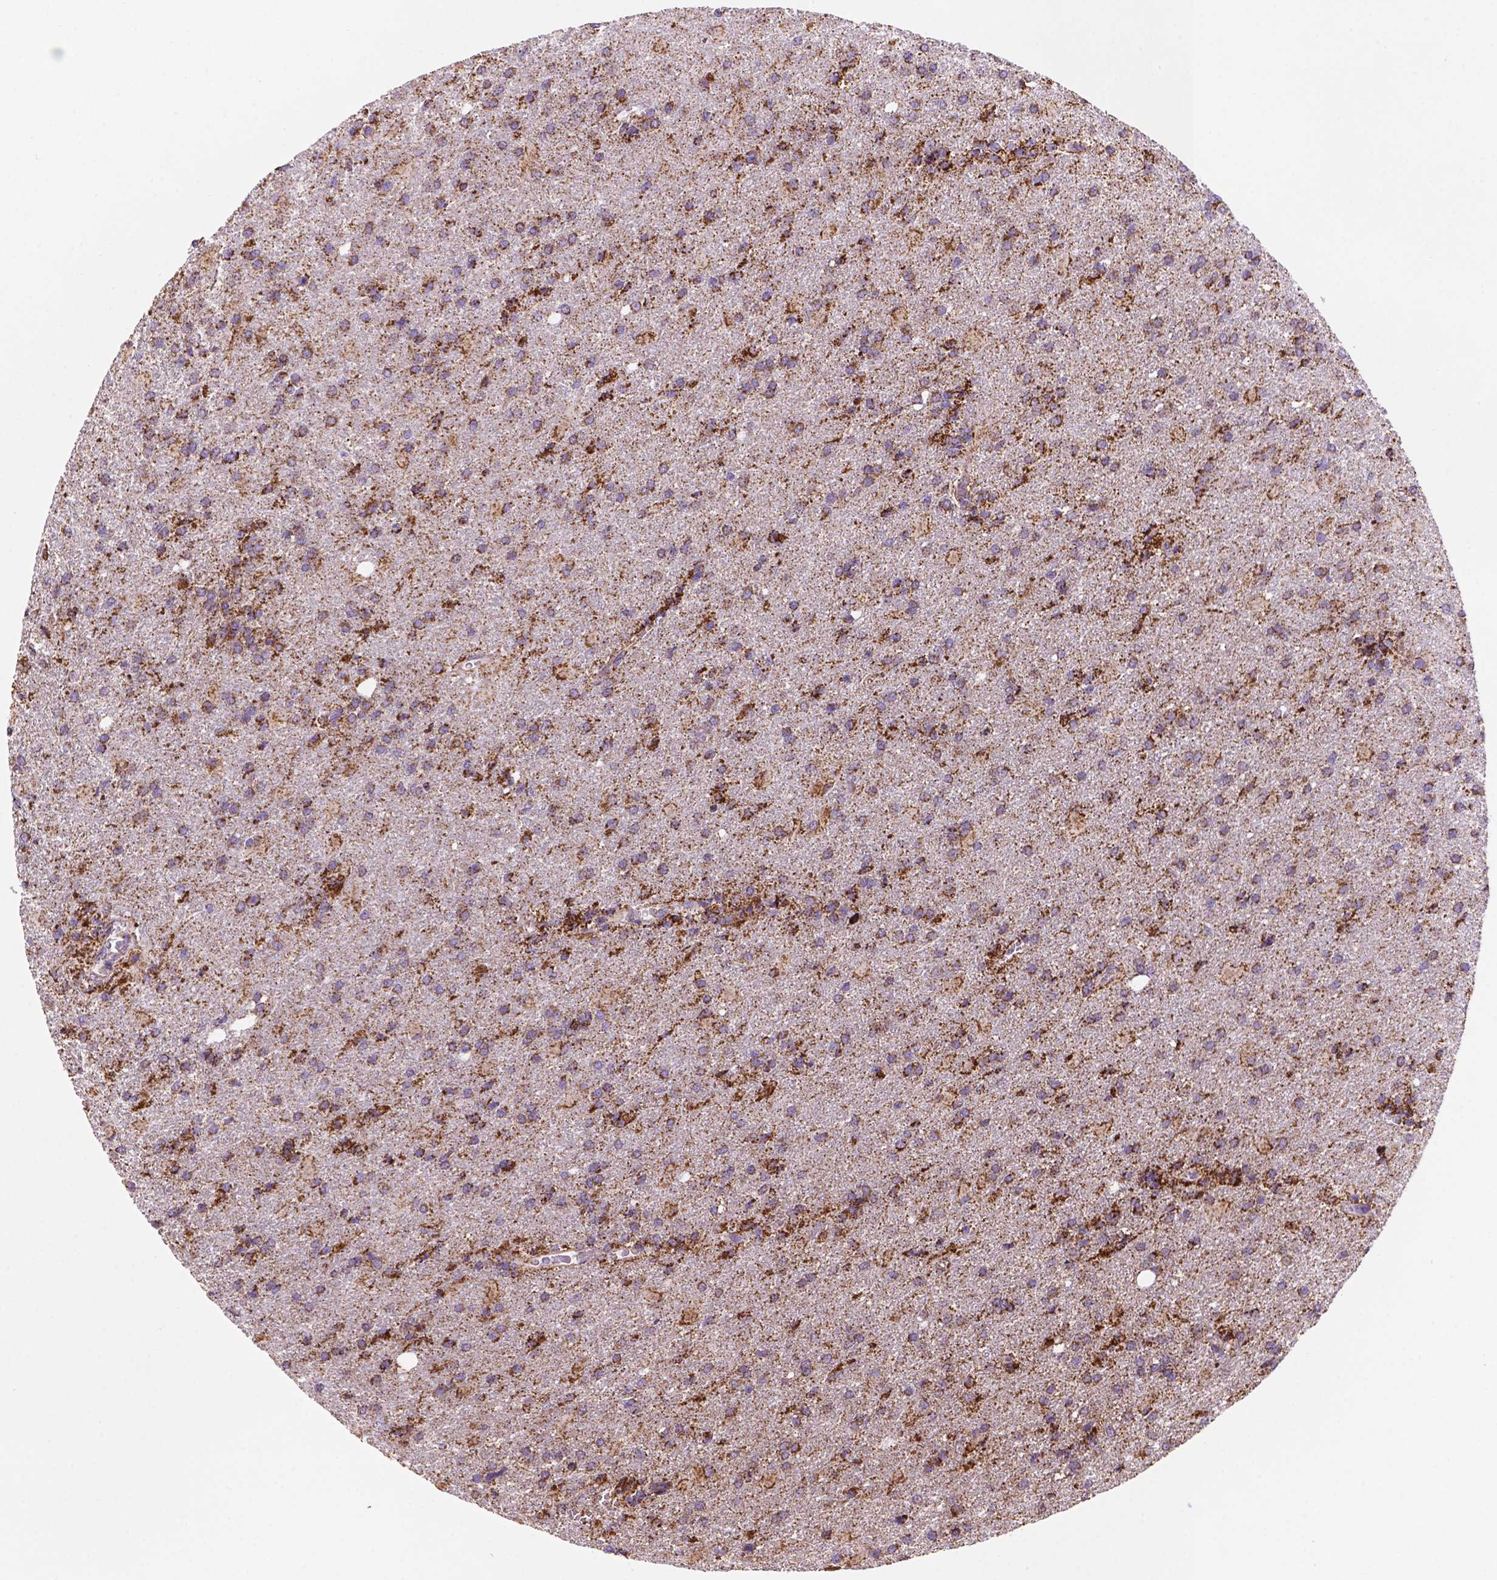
{"staining": {"intensity": "strong", "quantity": "25%-75%", "location": "cytoplasmic/membranous"}, "tissue": "glioma", "cell_type": "Tumor cells", "image_type": "cancer", "snomed": [{"axis": "morphology", "description": "Glioma, malignant, High grade"}, {"axis": "topography", "description": "Brain"}], "caption": "A high amount of strong cytoplasmic/membranous staining is appreciated in approximately 25%-75% of tumor cells in malignant high-grade glioma tissue.", "gene": "HSPD1", "patient": {"sex": "male", "age": 68}}